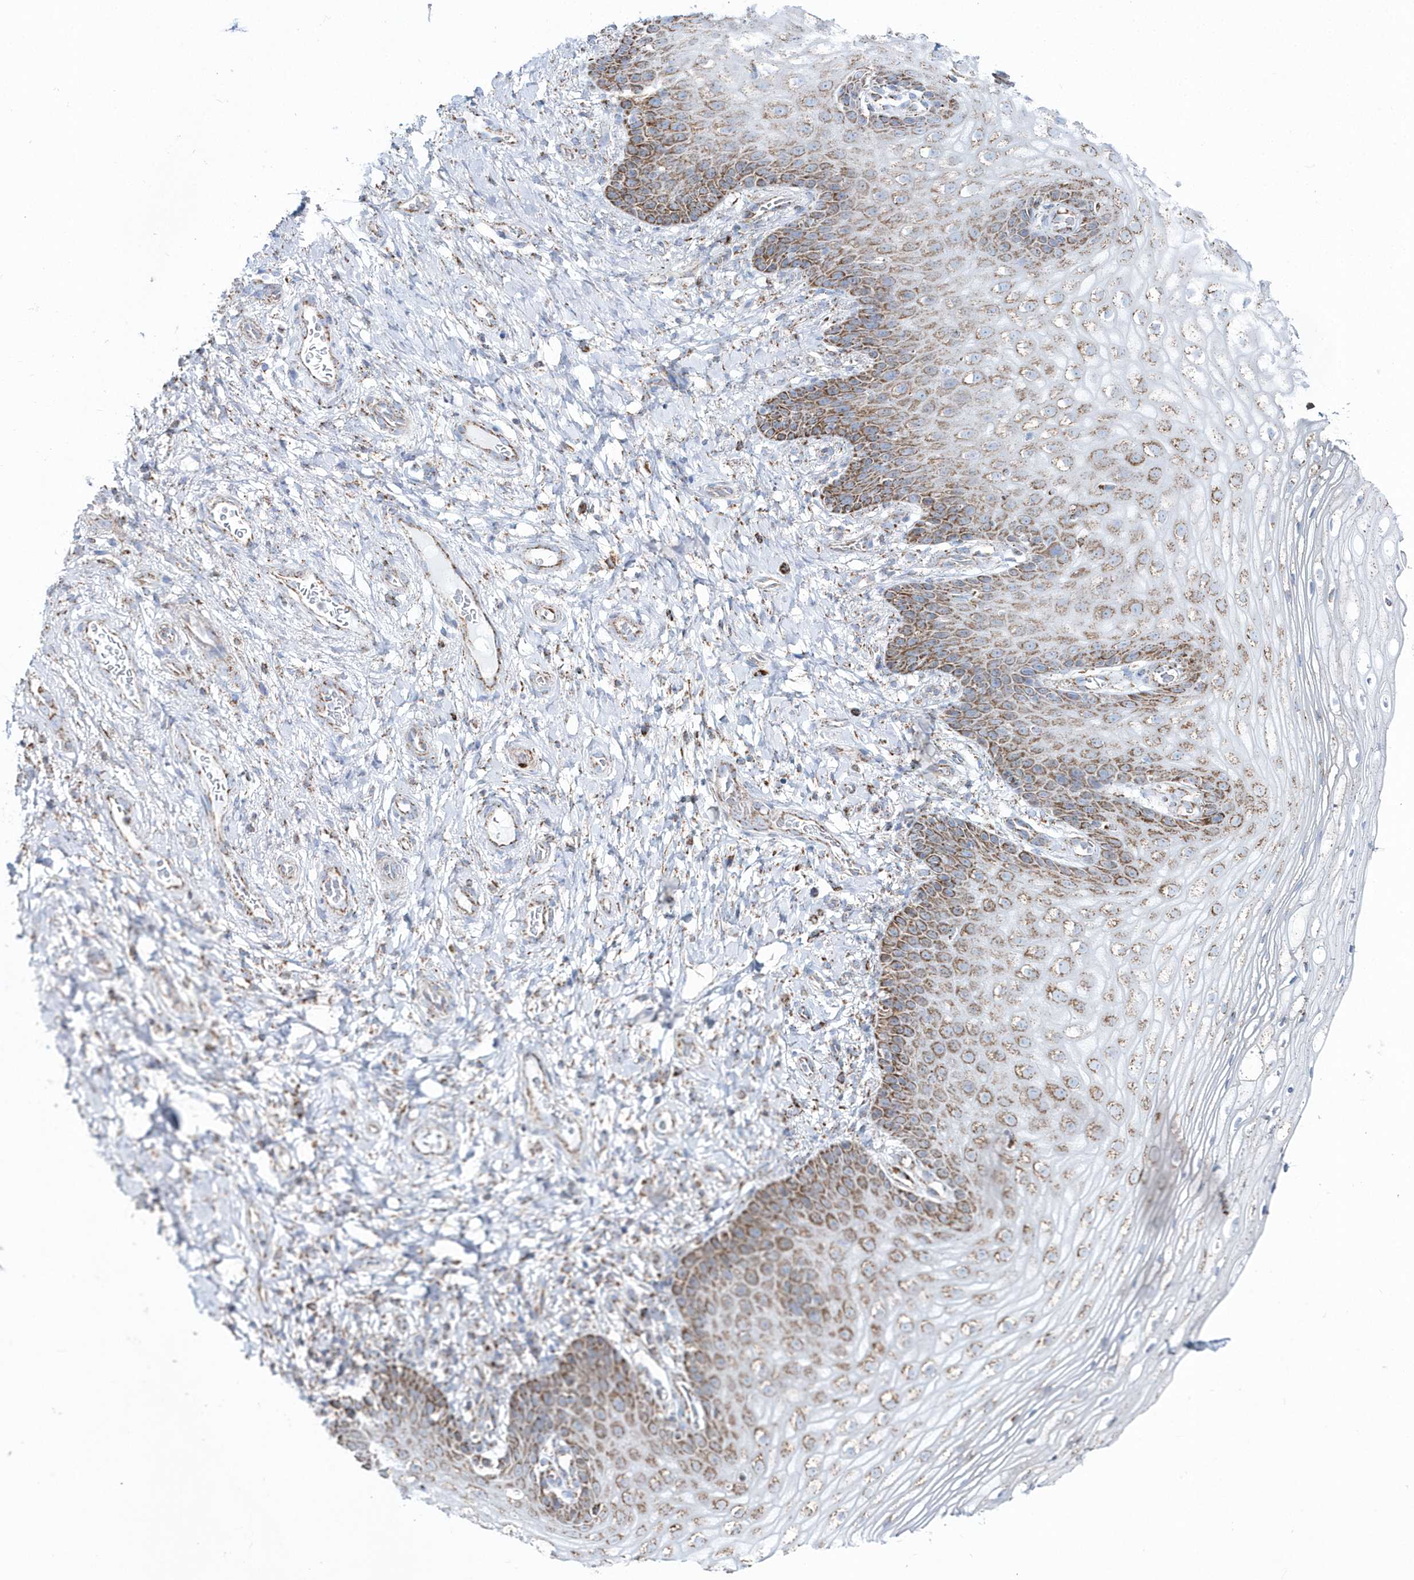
{"staining": {"intensity": "moderate", "quantity": ">75%", "location": "cytoplasmic/membranous"}, "tissue": "vagina", "cell_type": "Squamous epithelial cells", "image_type": "normal", "snomed": [{"axis": "morphology", "description": "Normal tissue, NOS"}, {"axis": "topography", "description": "Vagina"}], "caption": "Vagina stained with IHC demonstrates moderate cytoplasmic/membranous expression in about >75% of squamous epithelial cells. The staining was performed using DAB (3,3'-diaminobenzidine), with brown indicating positive protein expression. Nuclei are stained blue with hematoxylin.", "gene": "TMCO6", "patient": {"sex": "female", "age": 60}}